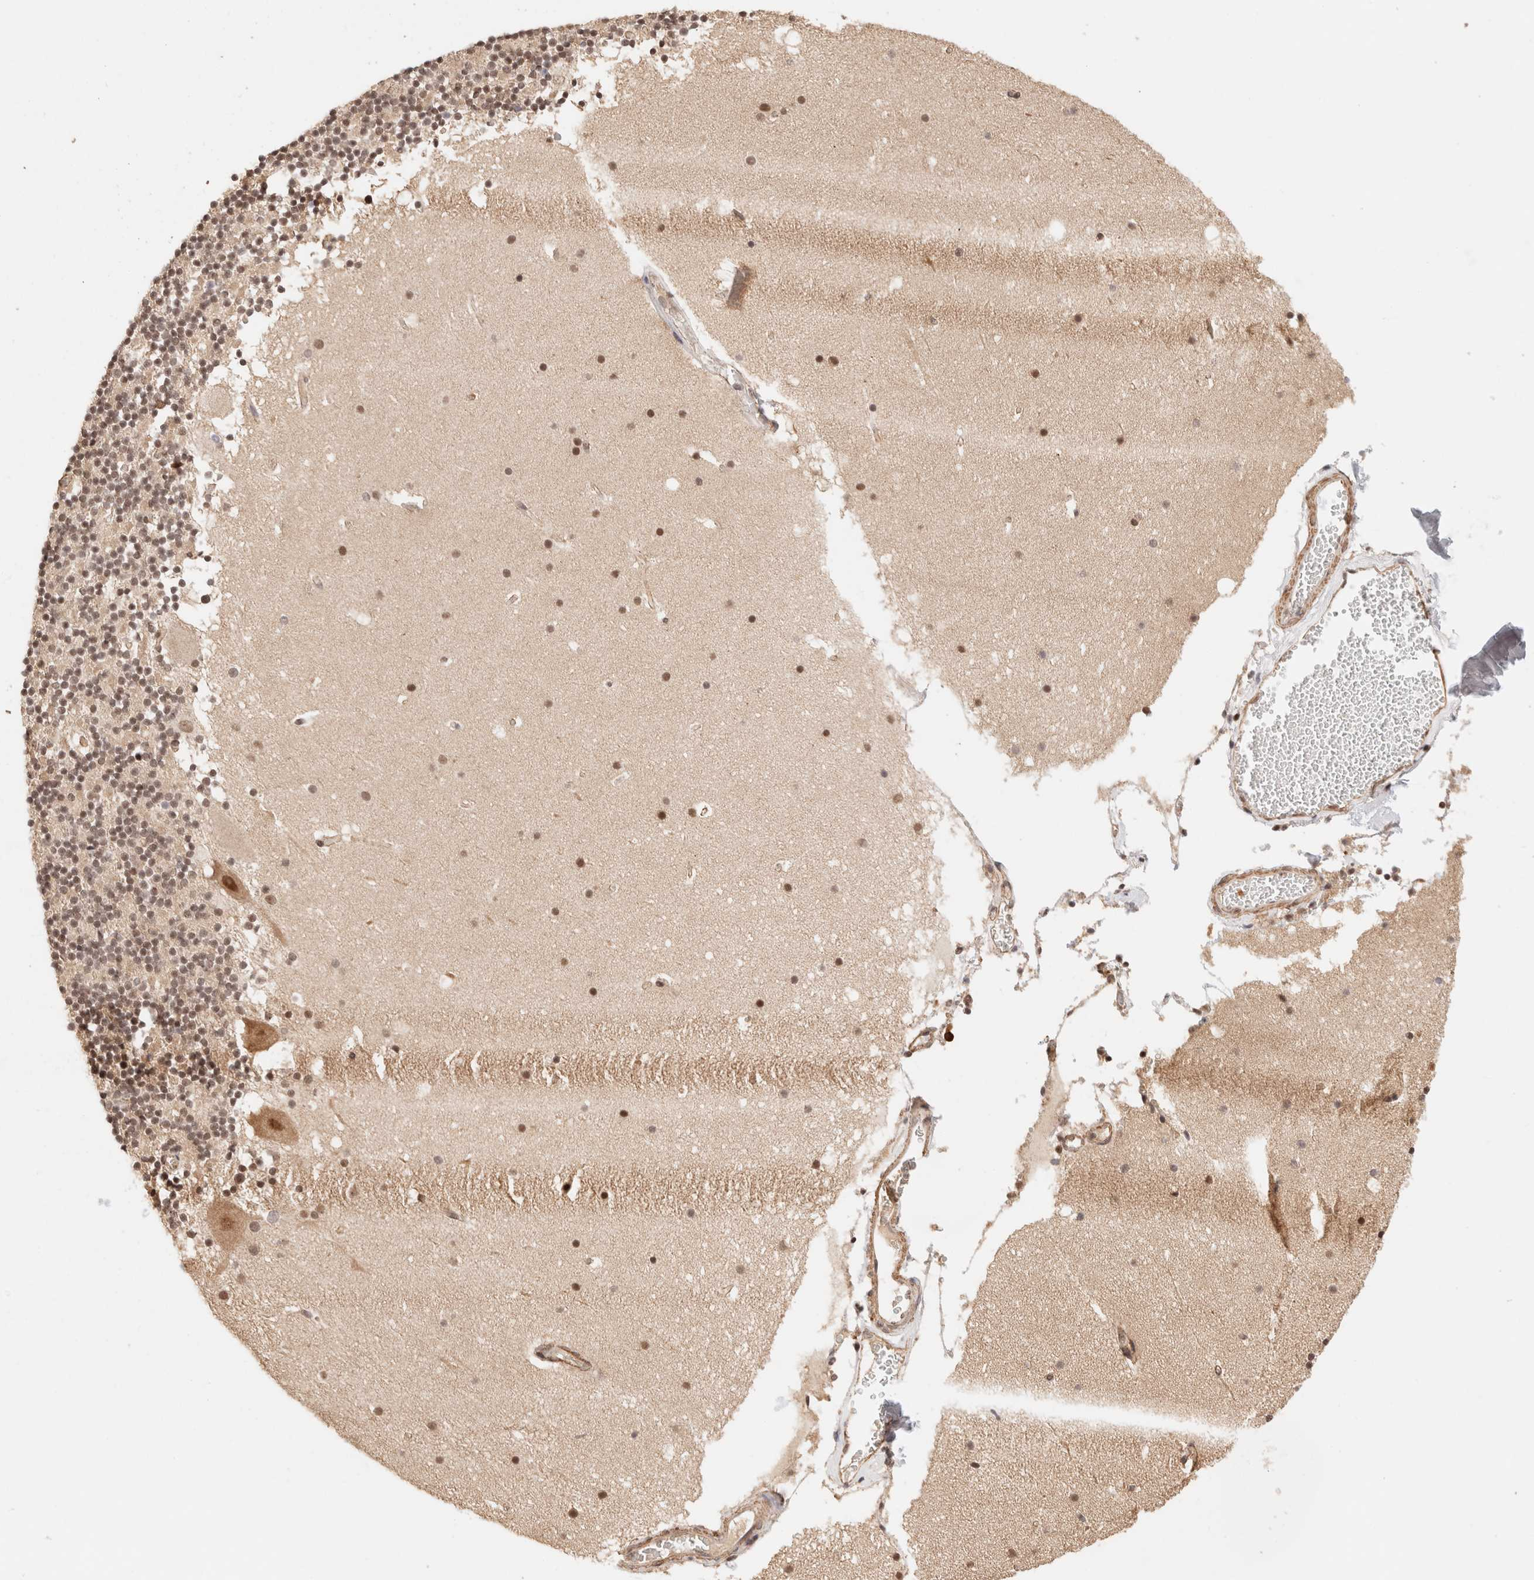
{"staining": {"intensity": "moderate", "quantity": ">75%", "location": "nuclear"}, "tissue": "cerebellum", "cell_type": "Cells in granular layer", "image_type": "normal", "snomed": [{"axis": "morphology", "description": "Normal tissue, NOS"}, {"axis": "topography", "description": "Cerebellum"}], "caption": "Cerebellum stained for a protein (brown) displays moderate nuclear positive positivity in about >75% of cells in granular layer.", "gene": "BRPF3", "patient": {"sex": "male", "age": 57}}